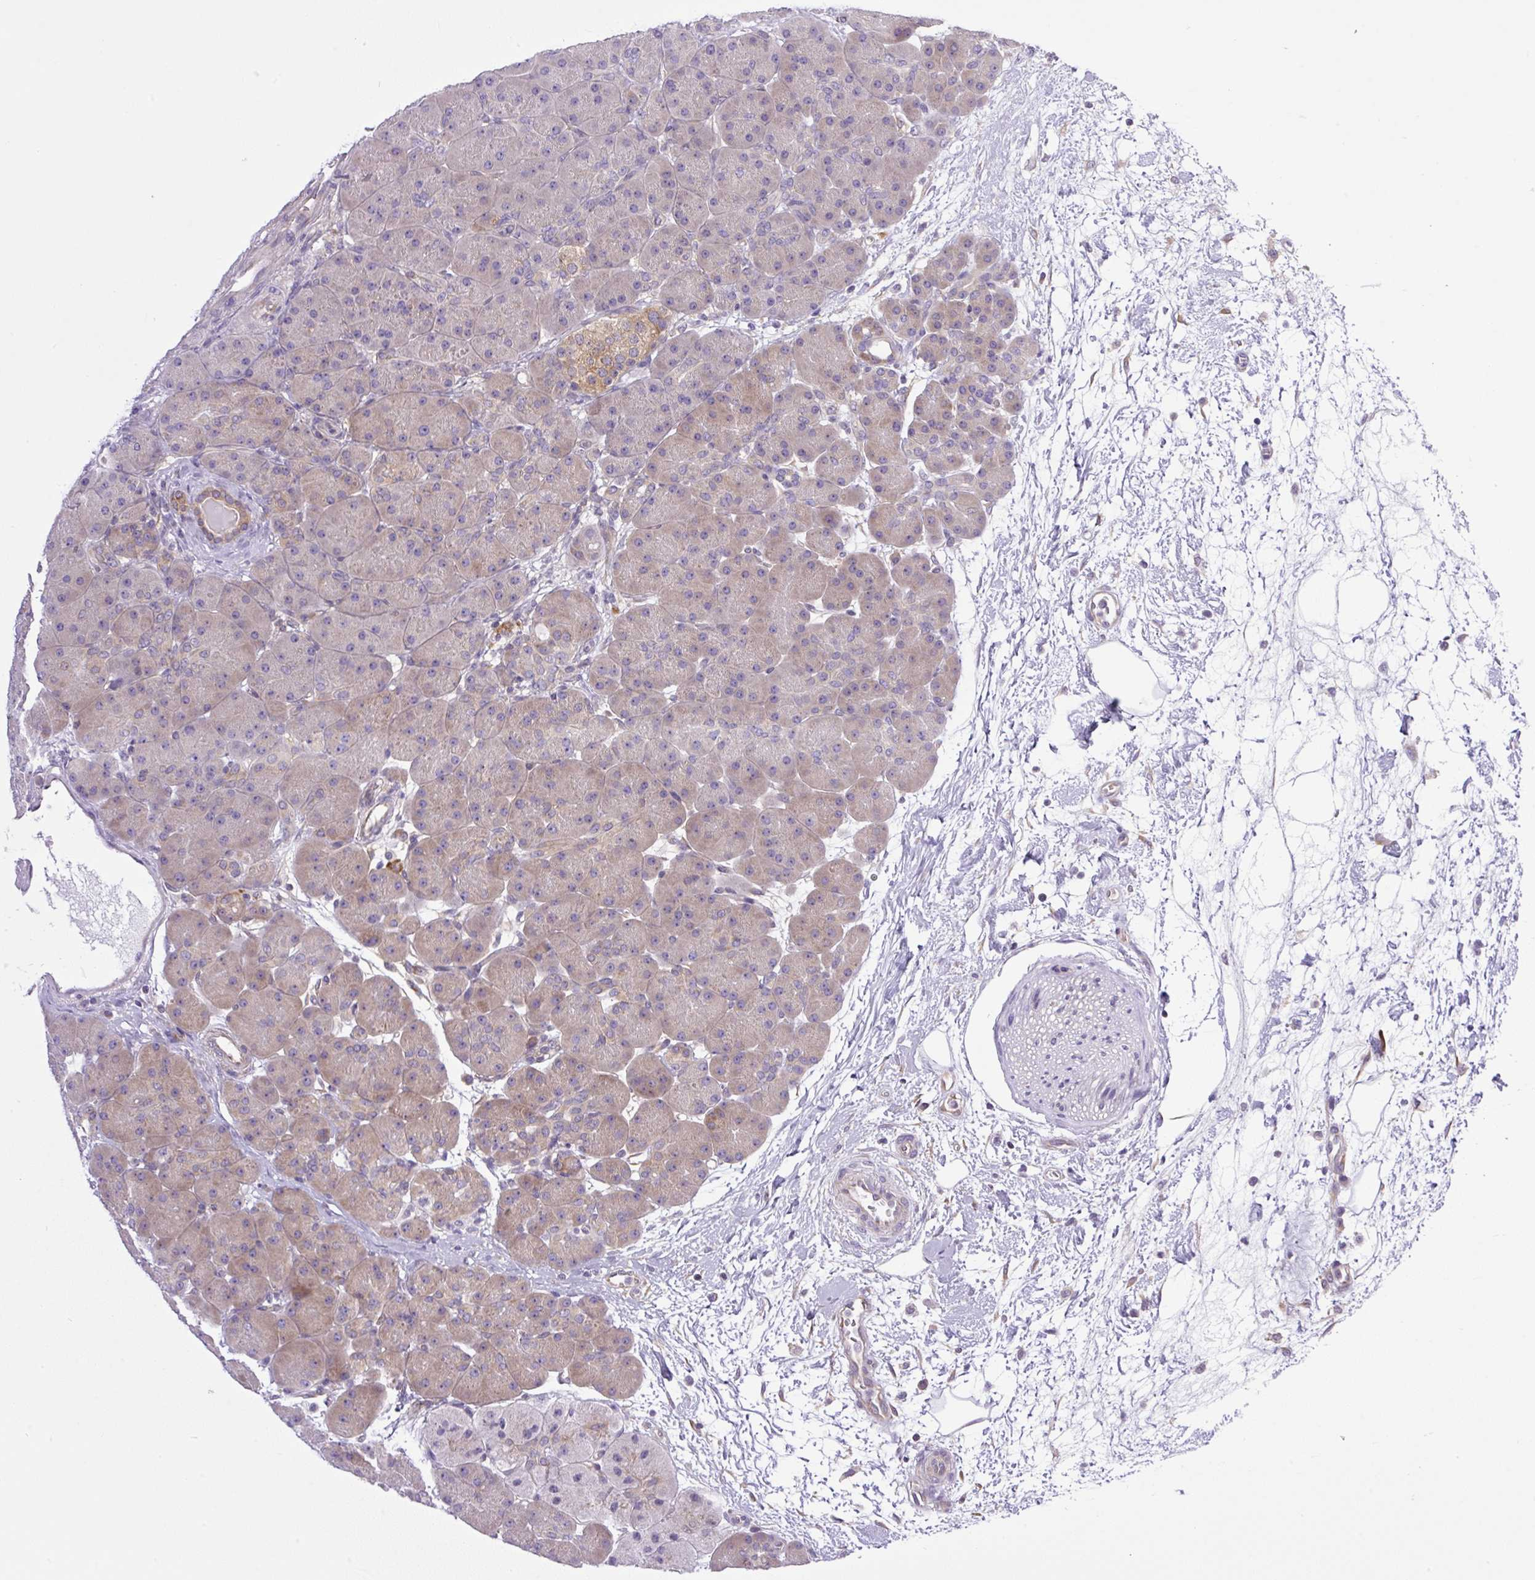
{"staining": {"intensity": "weak", "quantity": "25%-75%", "location": "cytoplasmic/membranous"}, "tissue": "pancreas", "cell_type": "Exocrine glandular cells", "image_type": "normal", "snomed": [{"axis": "morphology", "description": "Normal tissue, NOS"}, {"axis": "topography", "description": "Pancreas"}], "caption": "Exocrine glandular cells reveal low levels of weak cytoplasmic/membranous positivity in about 25%-75% of cells in unremarkable pancreas.", "gene": "CAMK2A", "patient": {"sex": "male", "age": 66}}